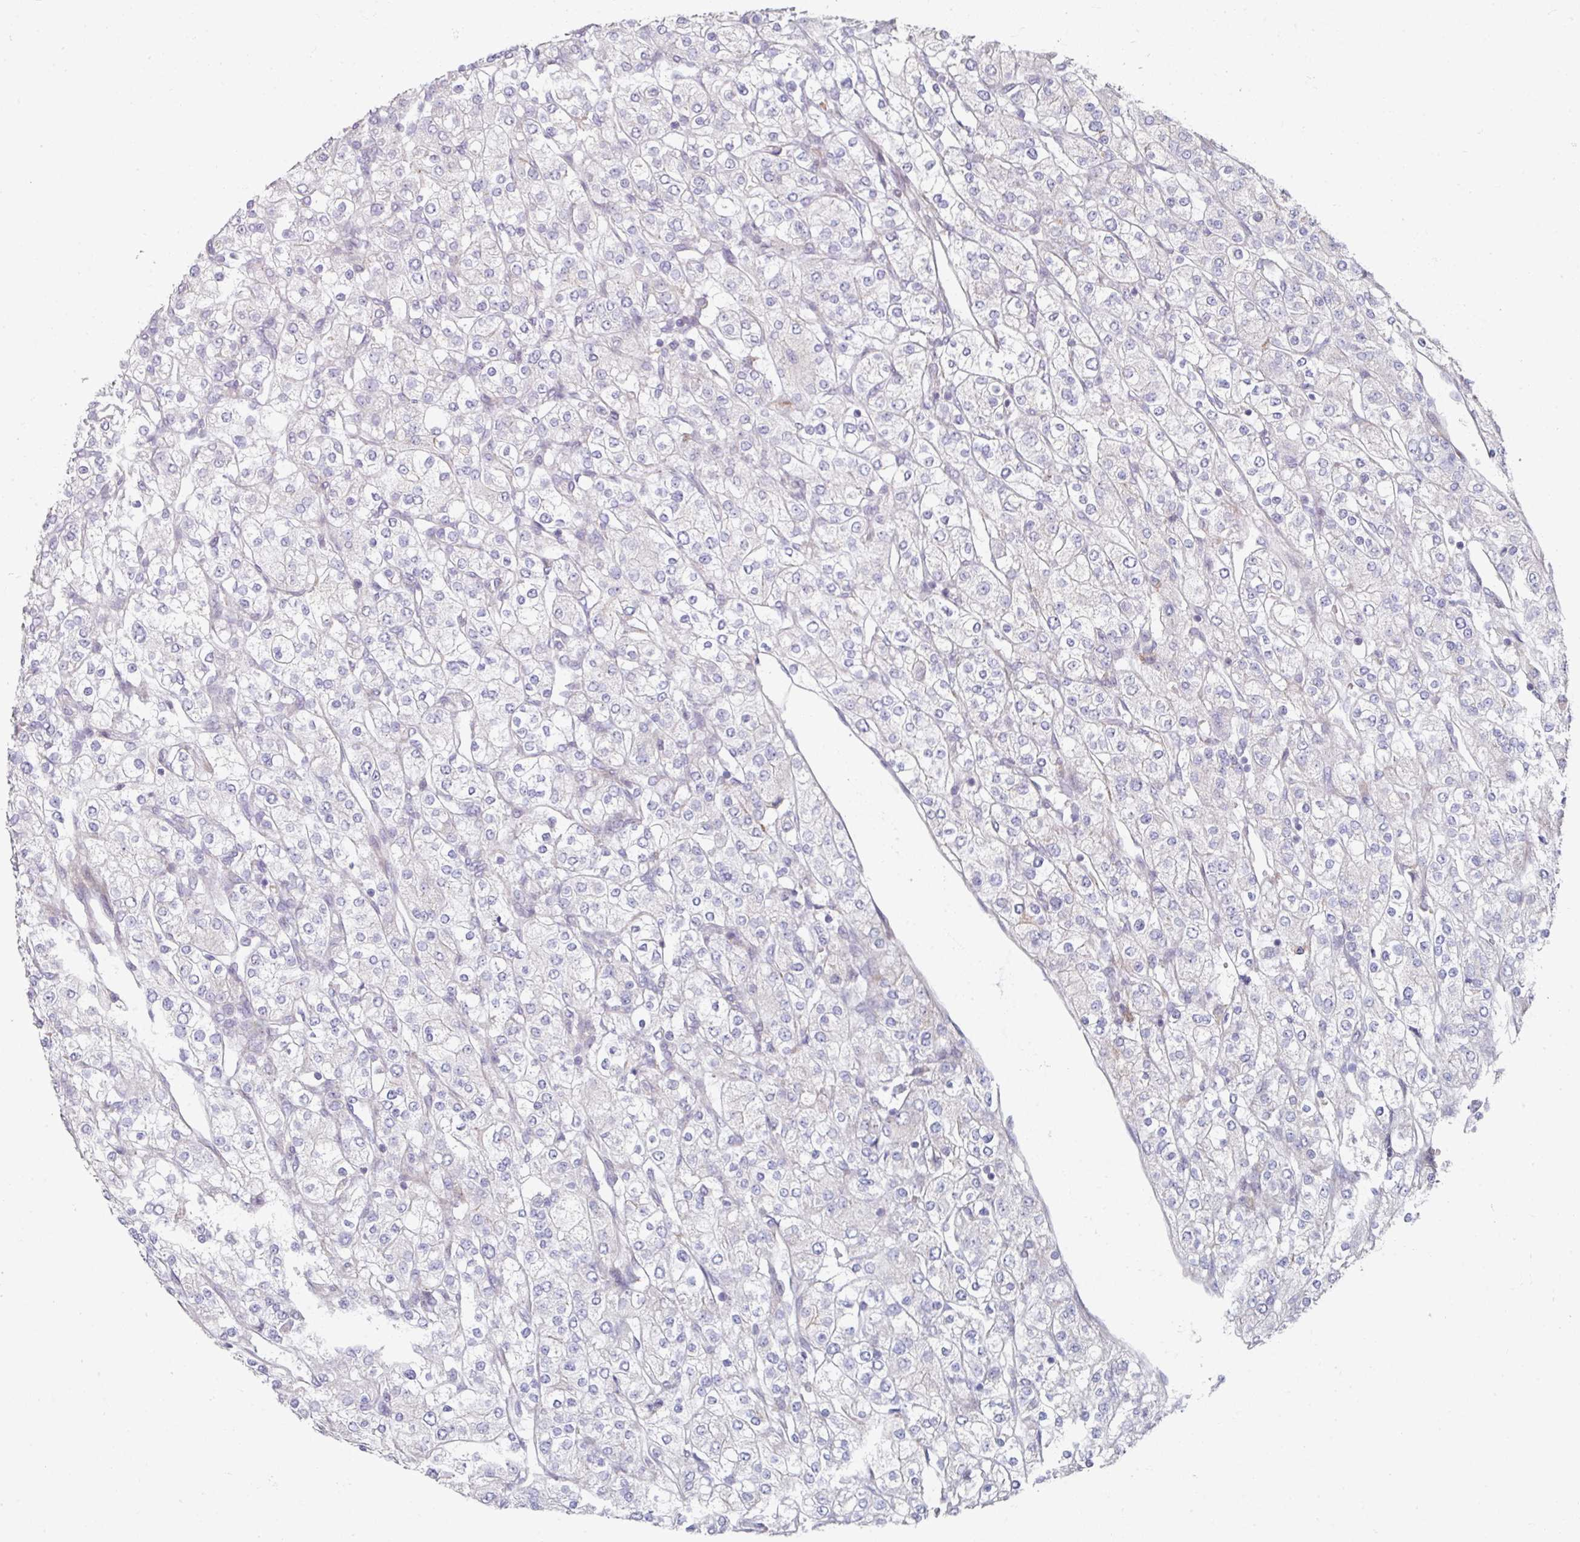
{"staining": {"intensity": "negative", "quantity": "none", "location": "none"}, "tissue": "renal cancer", "cell_type": "Tumor cells", "image_type": "cancer", "snomed": [{"axis": "morphology", "description": "Adenocarcinoma, NOS"}, {"axis": "topography", "description": "Kidney"}], "caption": "A histopathology image of renal adenocarcinoma stained for a protein demonstrates no brown staining in tumor cells.", "gene": "WSB2", "patient": {"sex": "male", "age": 80}}